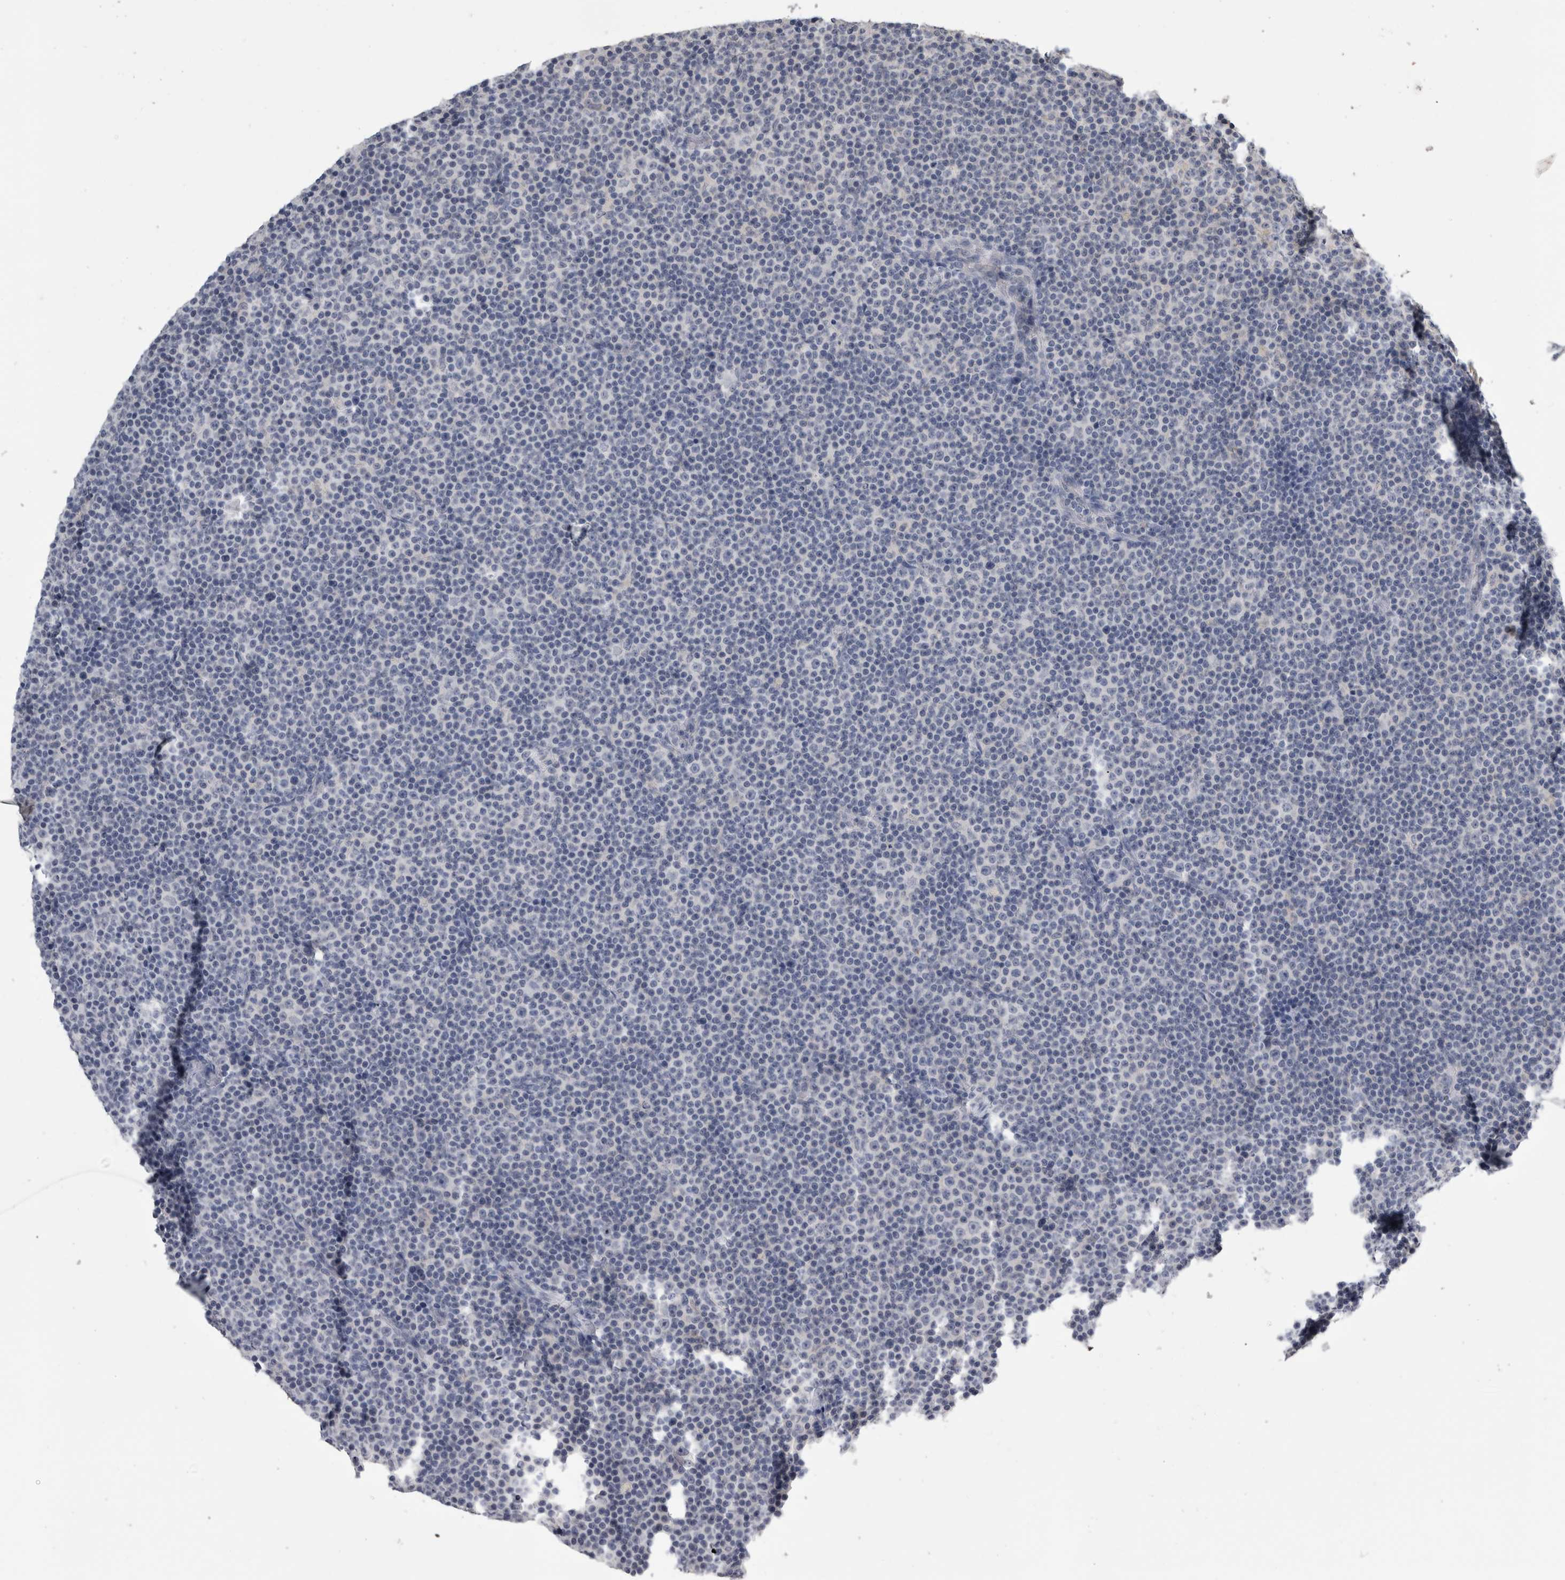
{"staining": {"intensity": "negative", "quantity": "none", "location": "none"}, "tissue": "lymphoma", "cell_type": "Tumor cells", "image_type": "cancer", "snomed": [{"axis": "morphology", "description": "Malignant lymphoma, non-Hodgkin's type, Low grade"}, {"axis": "topography", "description": "Lymph node"}], "caption": "Tumor cells are negative for brown protein staining in low-grade malignant lymphoma, non-Hodgkin's type. The staining was performed using DAB to visualize the protein expression in brown, while the nuclei were stained in blue with hematoxylin (Magnification: 20x).", "gene": "ANXA13", "patient": {"sex": "female", "age": 67}}